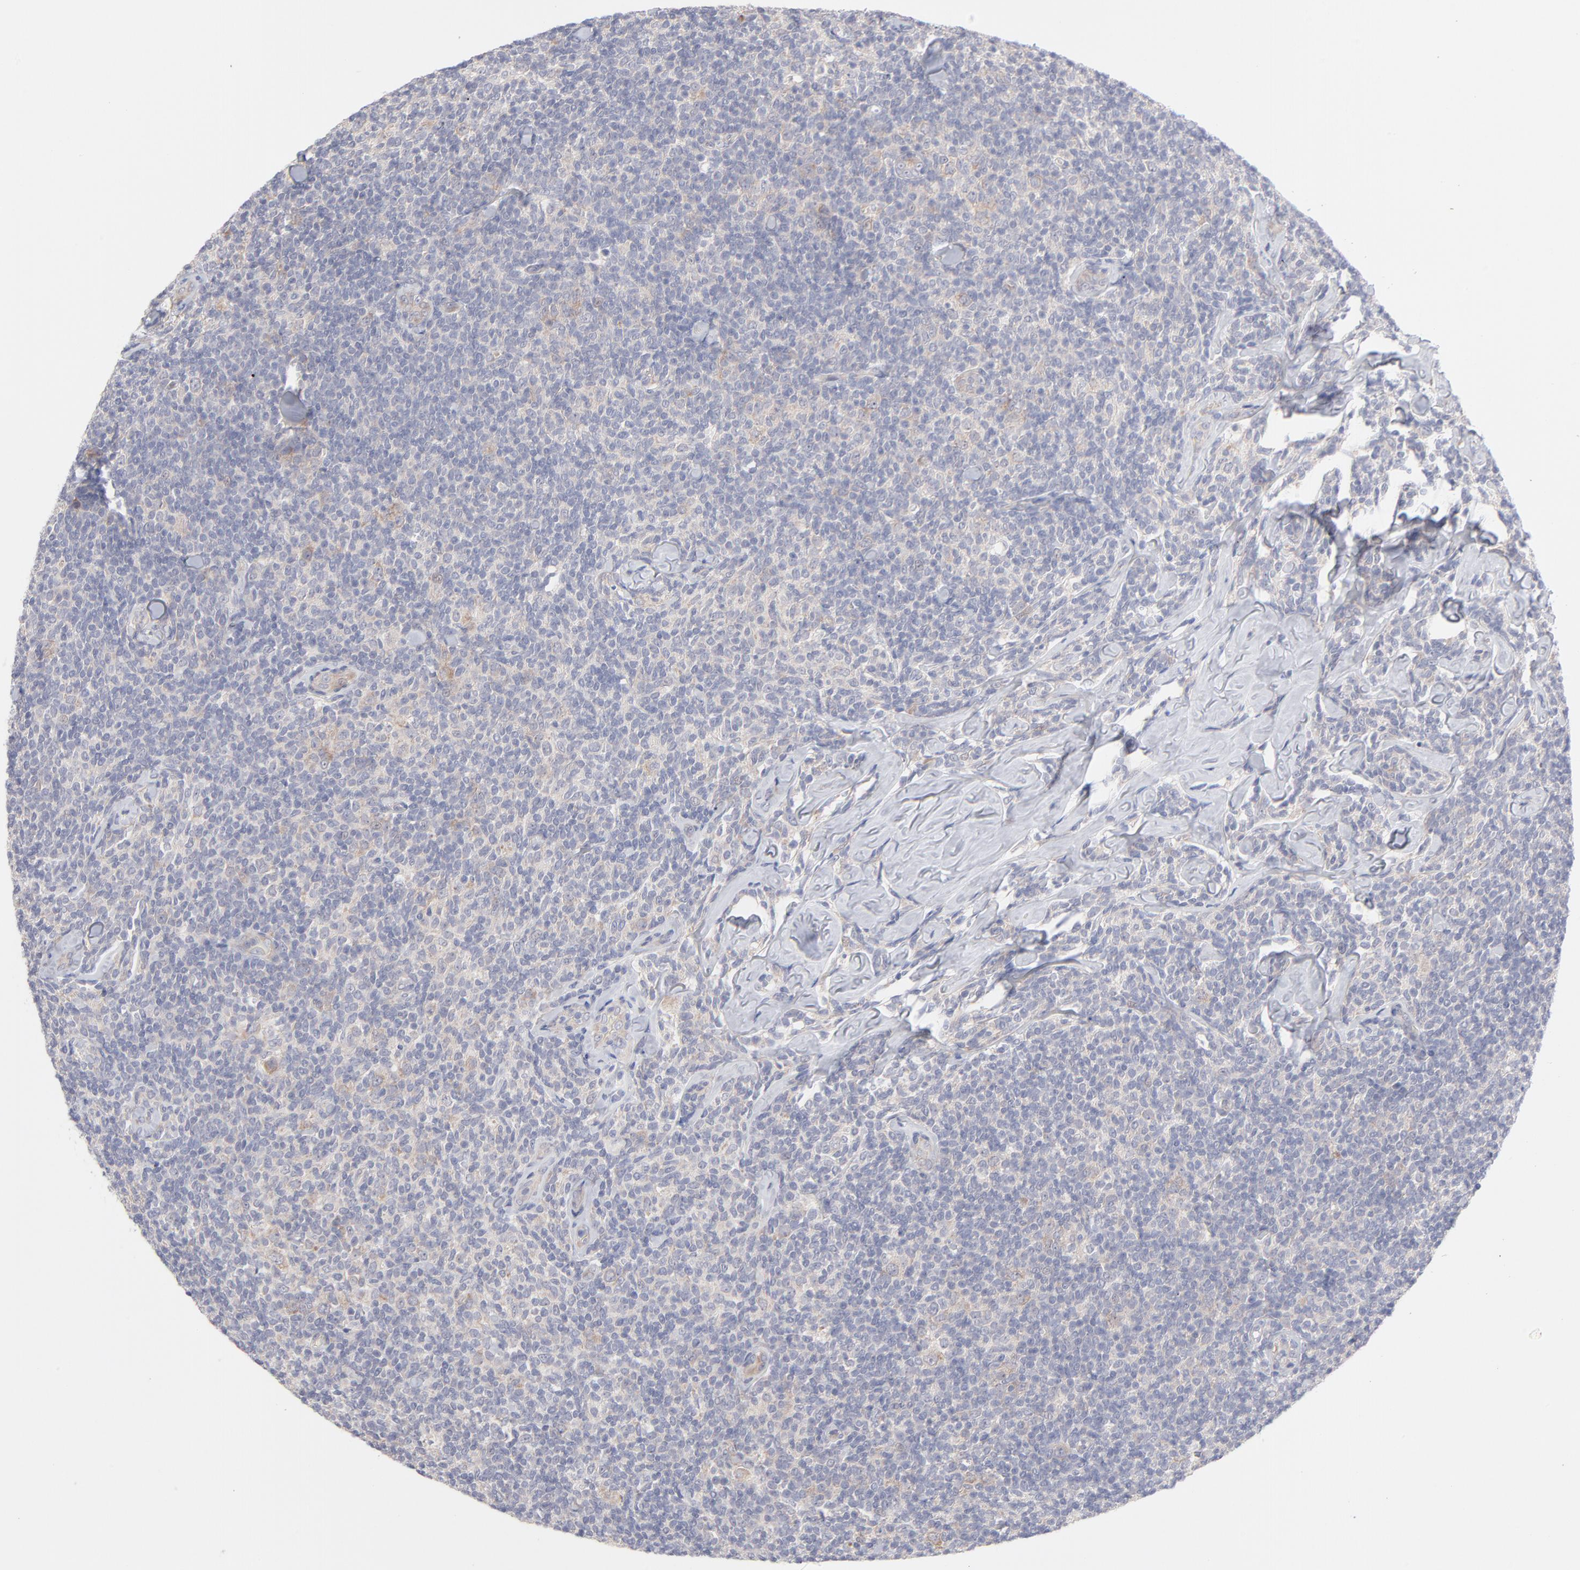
{"staining": {"intensity": "weak", "quantity": "<25%", "location": "cytoplasmic/membranous"}, "tissue": "lymphoma", "cell_type": "Tumor cells", "image_type": "cancer", "snomed": [{"axis": "morphology", "description": "Malignant lymphoma, non-Hodgkin's type, Low grade"}, {"axis": "topography", "description": "Lymph node"}], "caption": "The histopathology image demonstrates no significant staining in tumor cells of malignant lymphoma, non-Hodgkin's type (low-grade). (DAB (3,3'-diaminobenzidine) immunohistochemistry with hematoxylin counter stain).", "gene": "RPS24", "patient": {"sex": "female", "age": 56}}